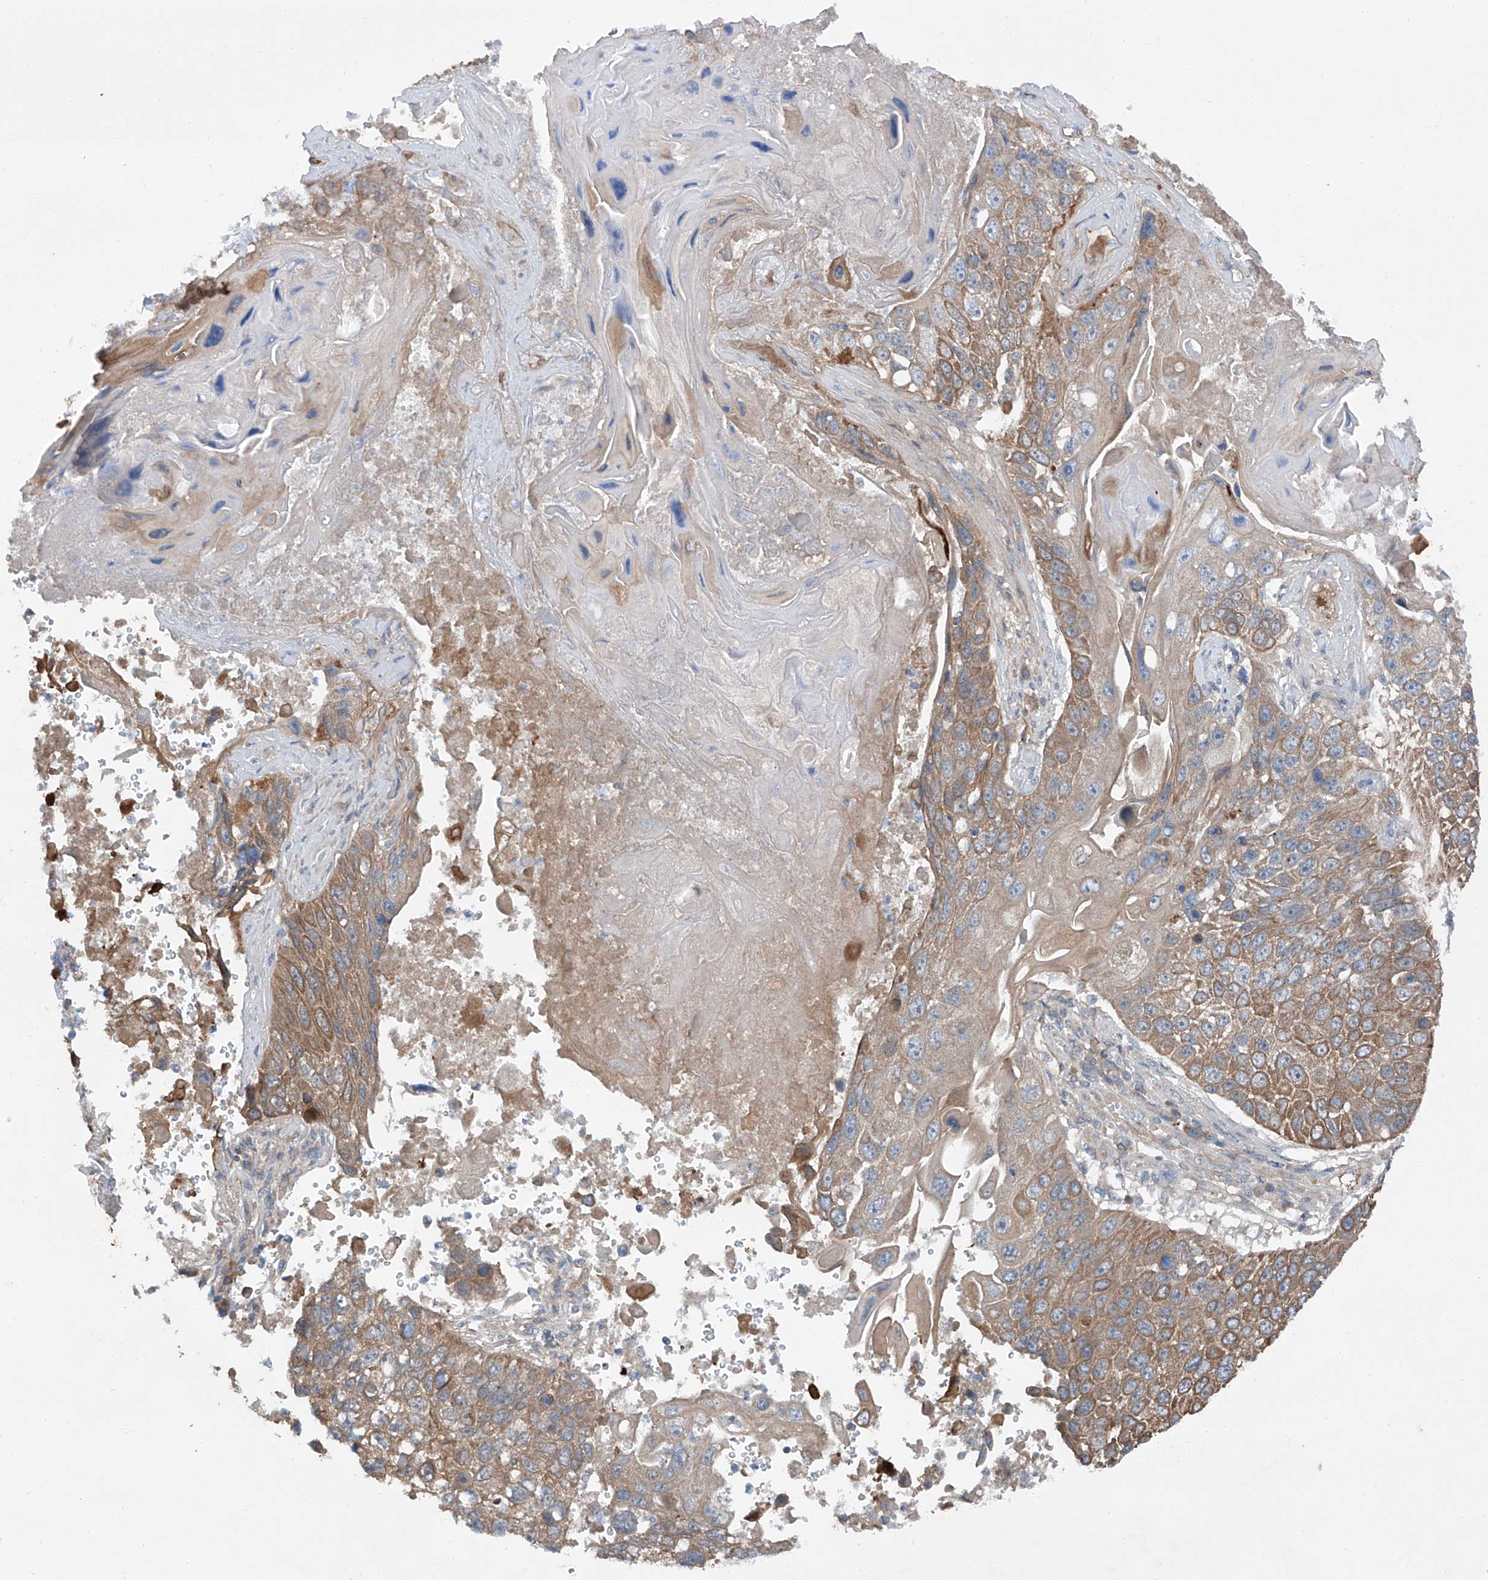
{"staining": {"intensity": "moderate", "quantity": "25%-75%", "location": "cytoplasmic/membranous"}, "tissue": "lung cancer", "cell_type": "Tumor cells", "image_type": "cancer", "snomed": [{"axis": "morphology", "description": "Squamous cell carcinoma, NOS"}, {"axis": "topography", "description": "Lung"}], "caption": "The immunohistochemical stain highlights moderate cytoplasmic/membranous positivity in tumor cells of squamous cell carcinoma (lung) tissue.", "gene": "SIX4", "patient": {"sex": "male", "age": 61}}